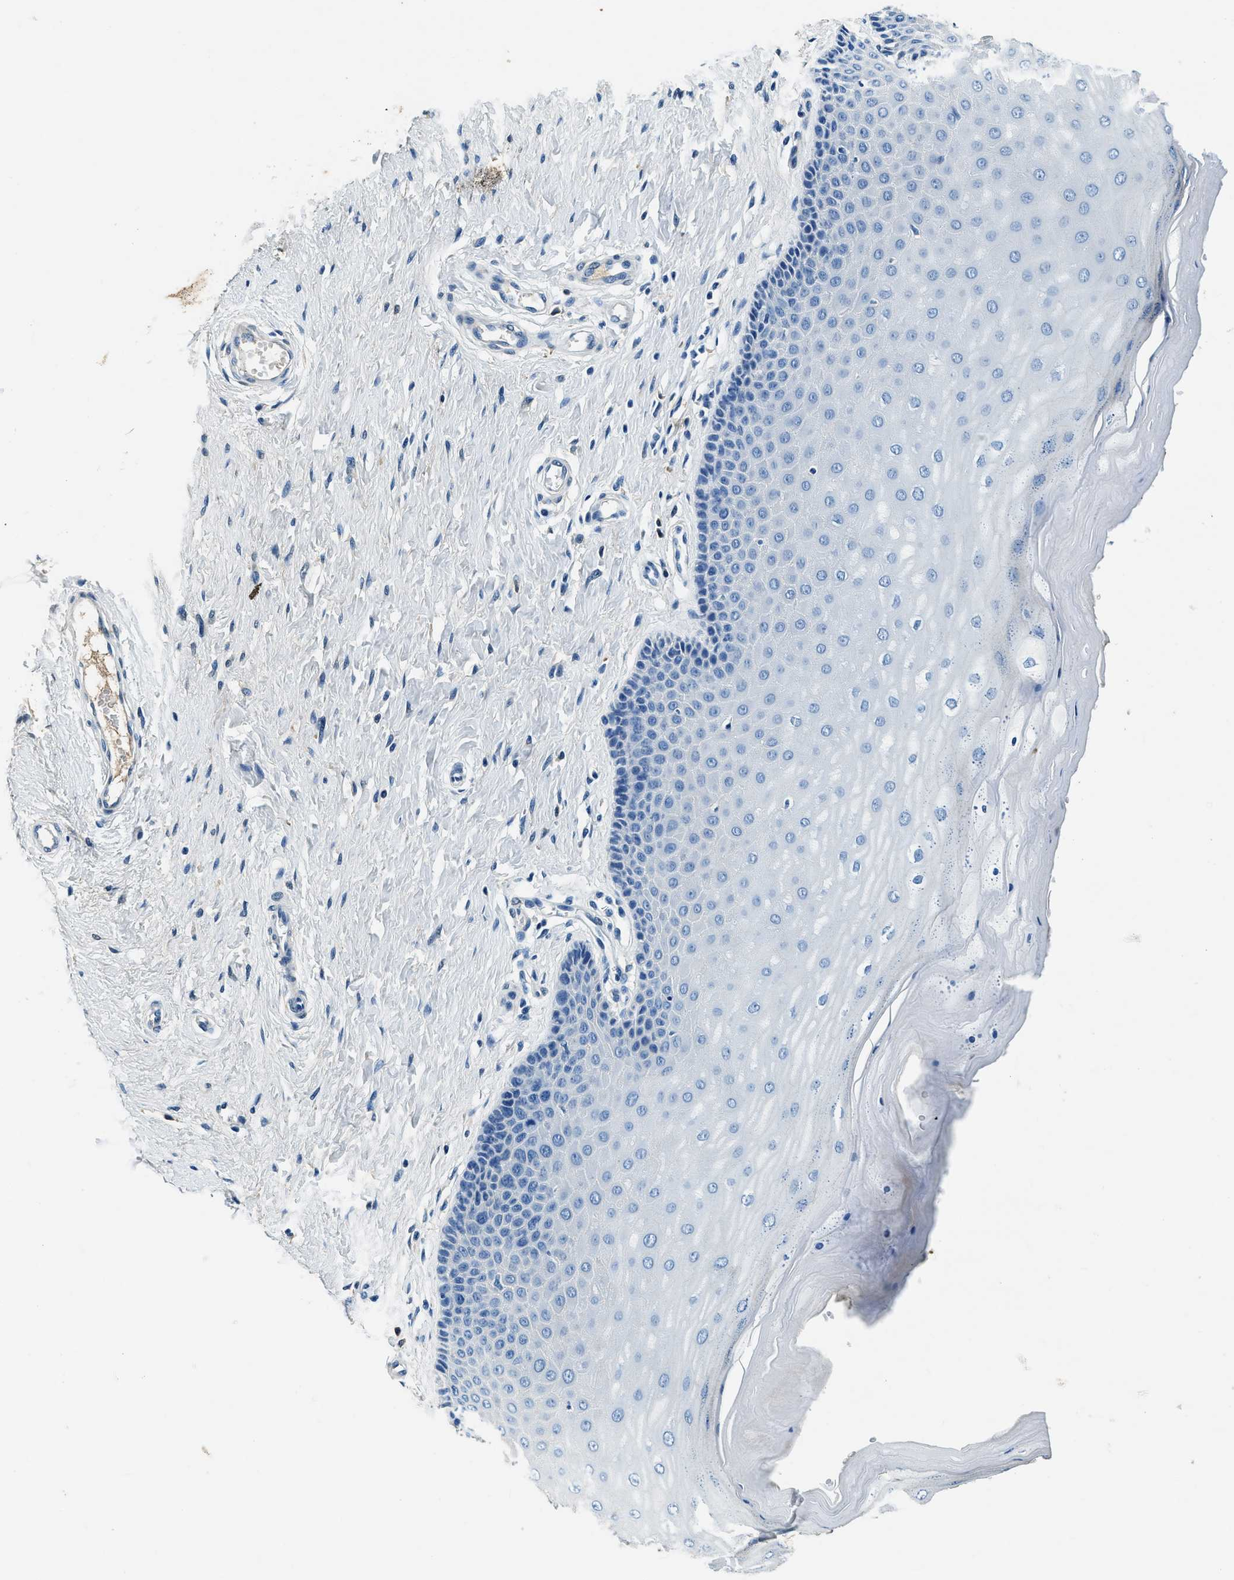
{"staining": {"intensity": "negative", "quantity": "none", "location": "none"}, "tissue": "cervix", "cell_type": "Glandular cells", "image_type": "normal", "snomed": [{"axis": "morphology", "description": "Normal tissue, NOS"}, {"axis": "topography", "description": "Cervix"}], "caption": "Human cervix stained for a protein using immunohistochemistry (IHC) reveals no staining in glandular cells.", "gene": "TMEM186", "patient": {"sex": "female", "age": 55}}